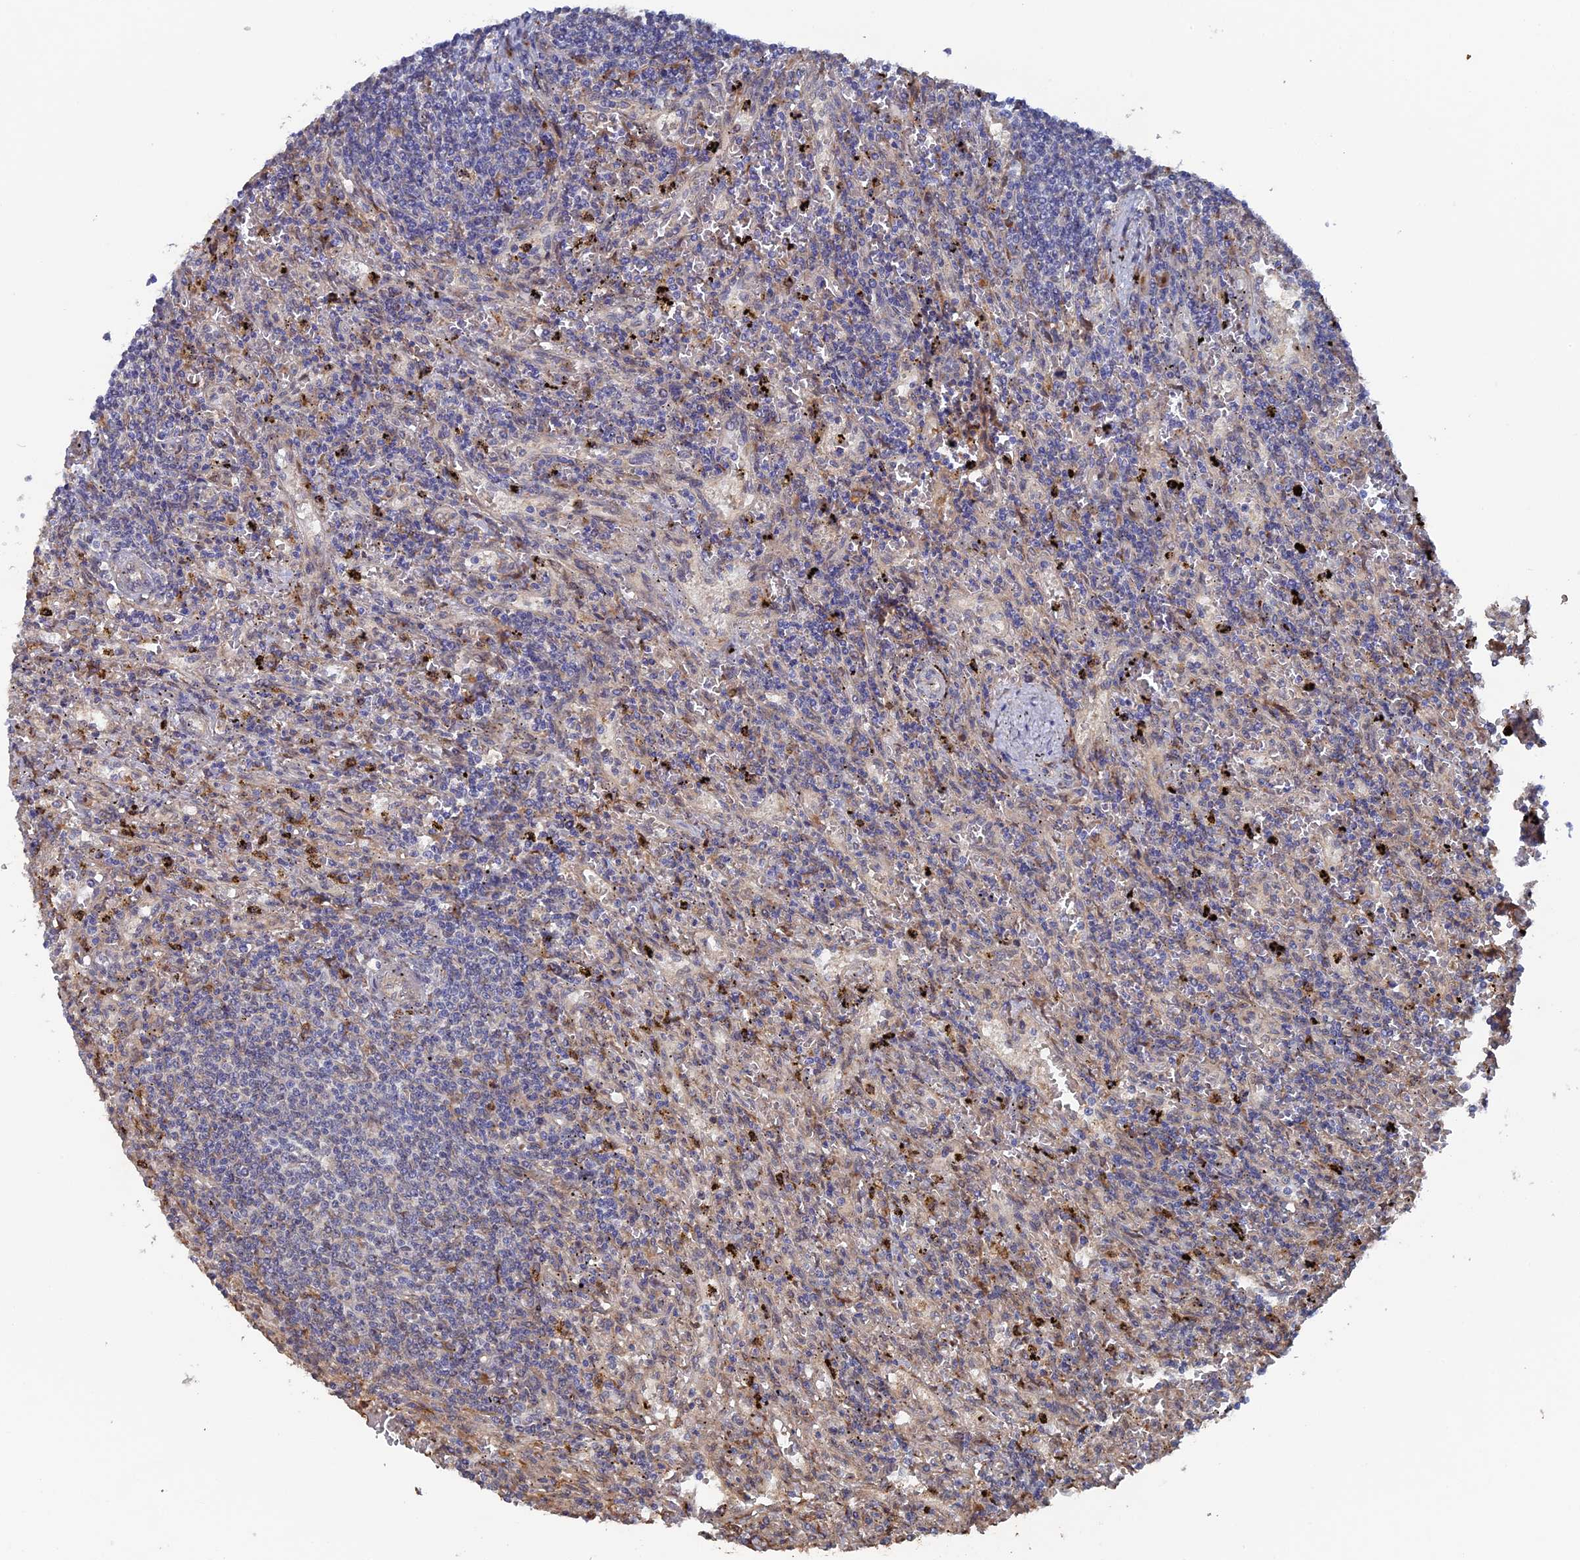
{"staining": {"intensity": "negative", "quantity": "none", "location": "none"}, "tissue": "lymphoma", "cell_type": "Tumor cells", "image_type": "cancer", "snomed": [{"axis": "morphology", "description": "Malignant lymphoma, non-Hodgkin's type, Low grade"}, {"axis": "topography", "description": "Spleen"}], "caption": "The histopathology image displays no staining of tumor cells in lymphoma.", "gene": "VPS37C", "patient": {"sex": "male", "age": 76}}